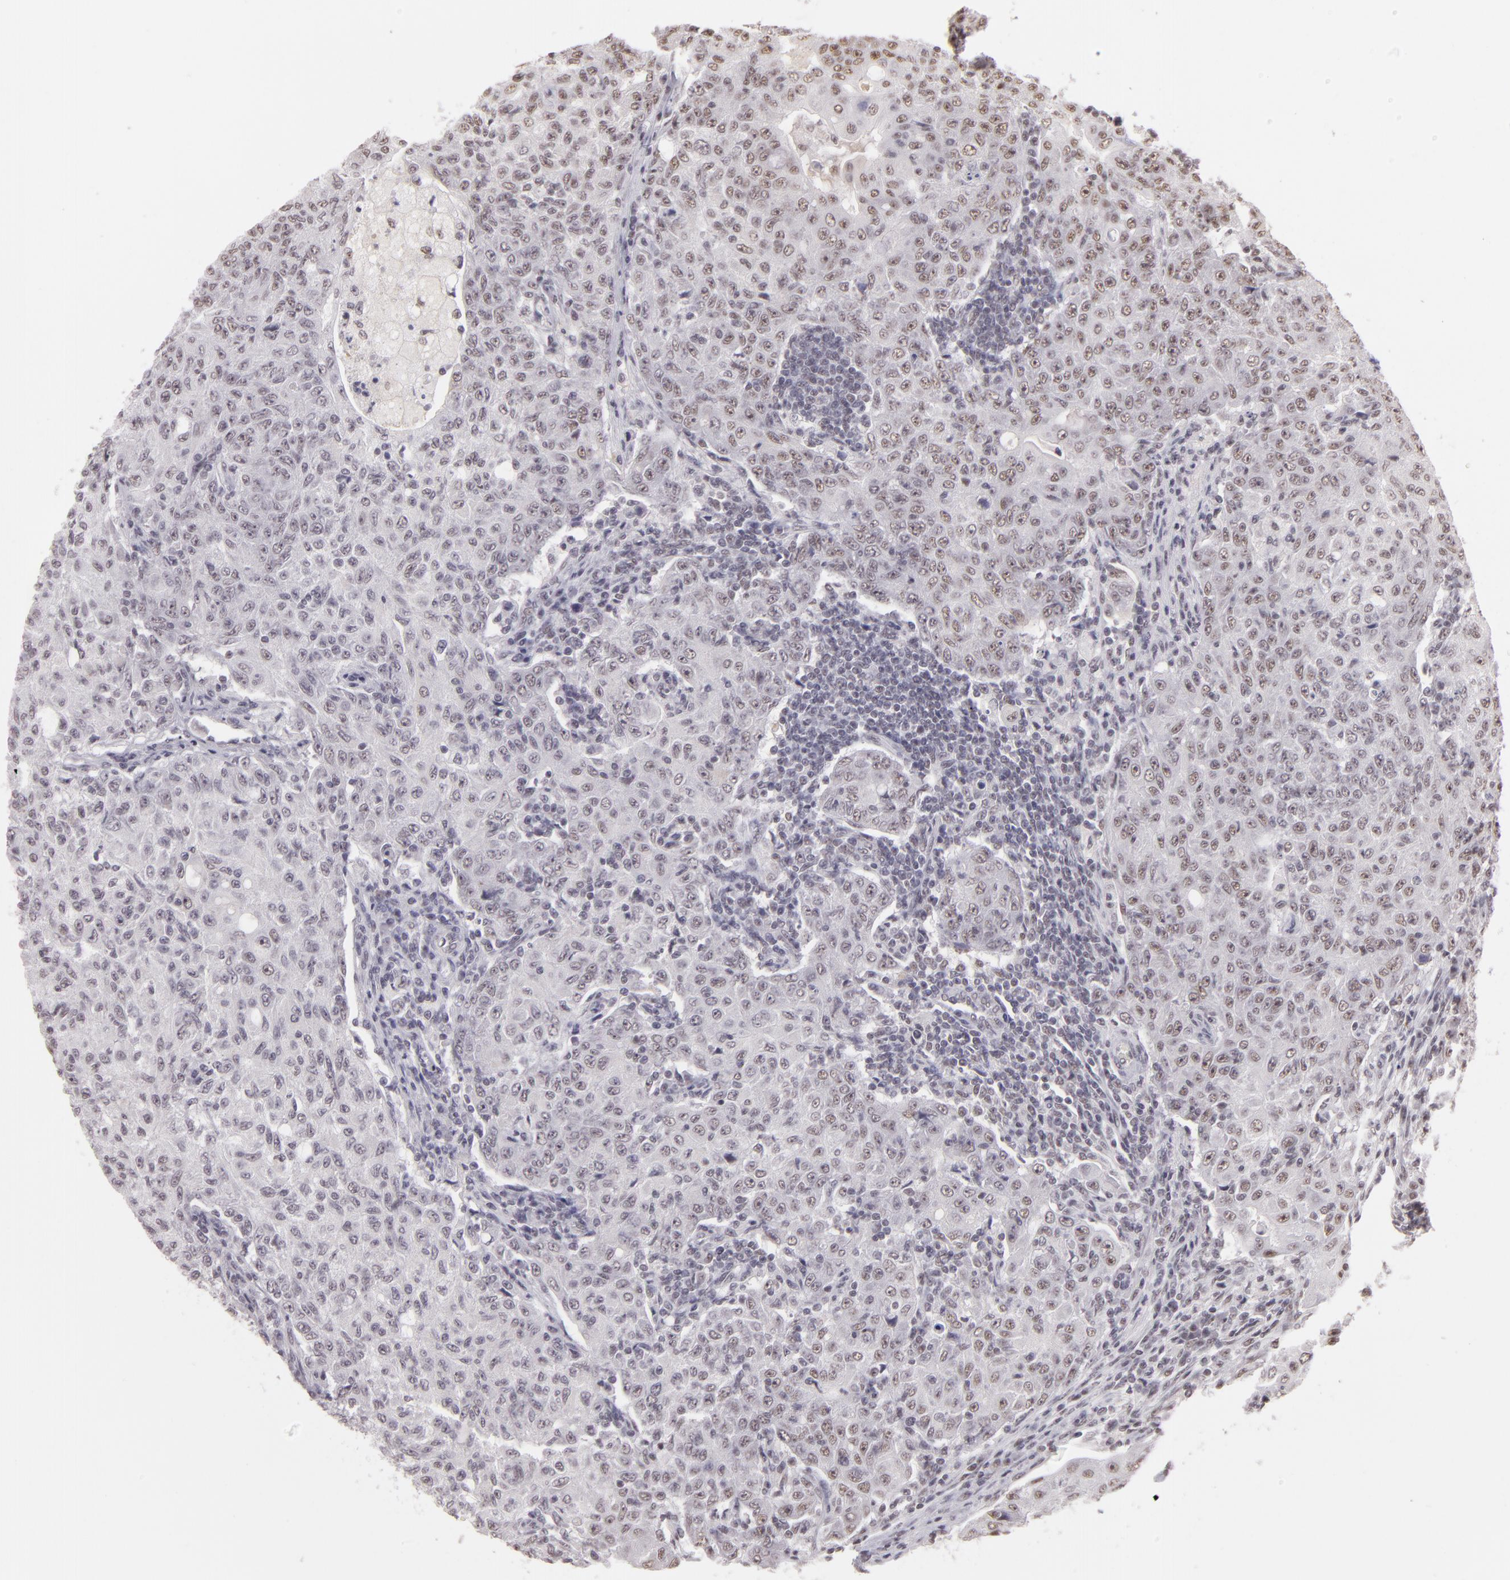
{"staining": {"intensity": "weak", "quantity": "25%-75%", "location": "nuclear"}, "tissue": "lymph node", "cell_type": "Non-germinal center cells", "image_type": "normal", "snomed": [{"axis": "morphology", "description": "Normal tissue, NOS"}, {"axis": "topography", "description": "Lymph node"}], "caption": "Lymph node was stained to show a protein in brown. There is low levels of weak nuclear expression in approximately 25%-75% of non-germinal center cells. (brown staining indicates protein expression, while blue staining denotes nuclei).", "gene": "INTS6", "patient": {"sex": "female", "age": 42}}